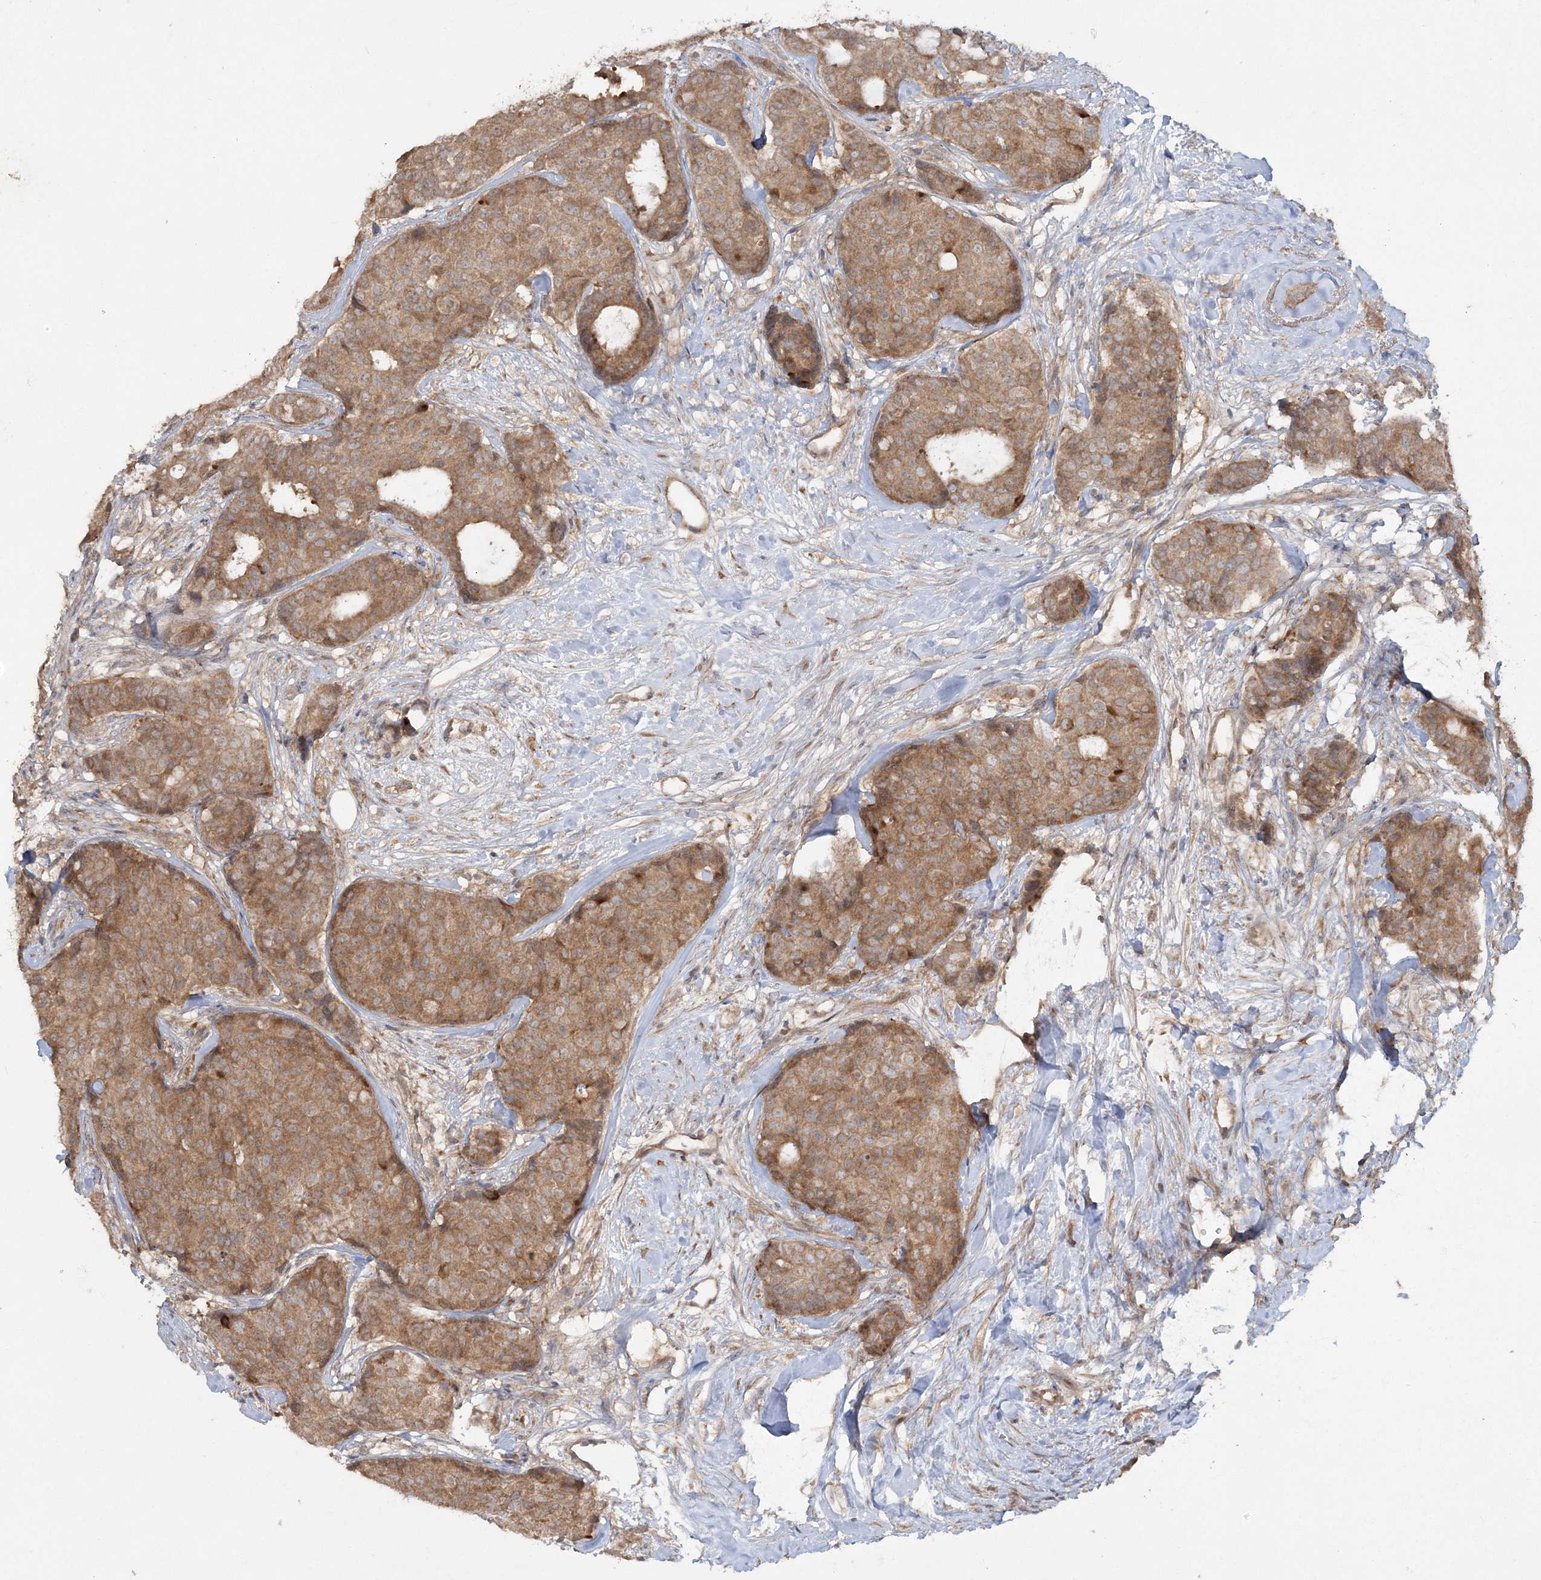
{"staining": {"intensity": "moderate", "quantity": ">75%", "location": "cytoplasmic/membranous"}, "tissue": "breast cancer", "cell_type": "Tumor cells", "image_type": "cancer", "snomed": [{"axis": "morphology", "description": "Duct carcinoma"}, {"axis": "topography", "description": "Breast"}], "caption": "Invasive ductal carcinoma (breast) tissue demonstrates moderate cytoplasmic/membranous staining in about >75% of tumor cells", "gene": "MOCS2", "patient": {"sex": "female", "age": 75}}